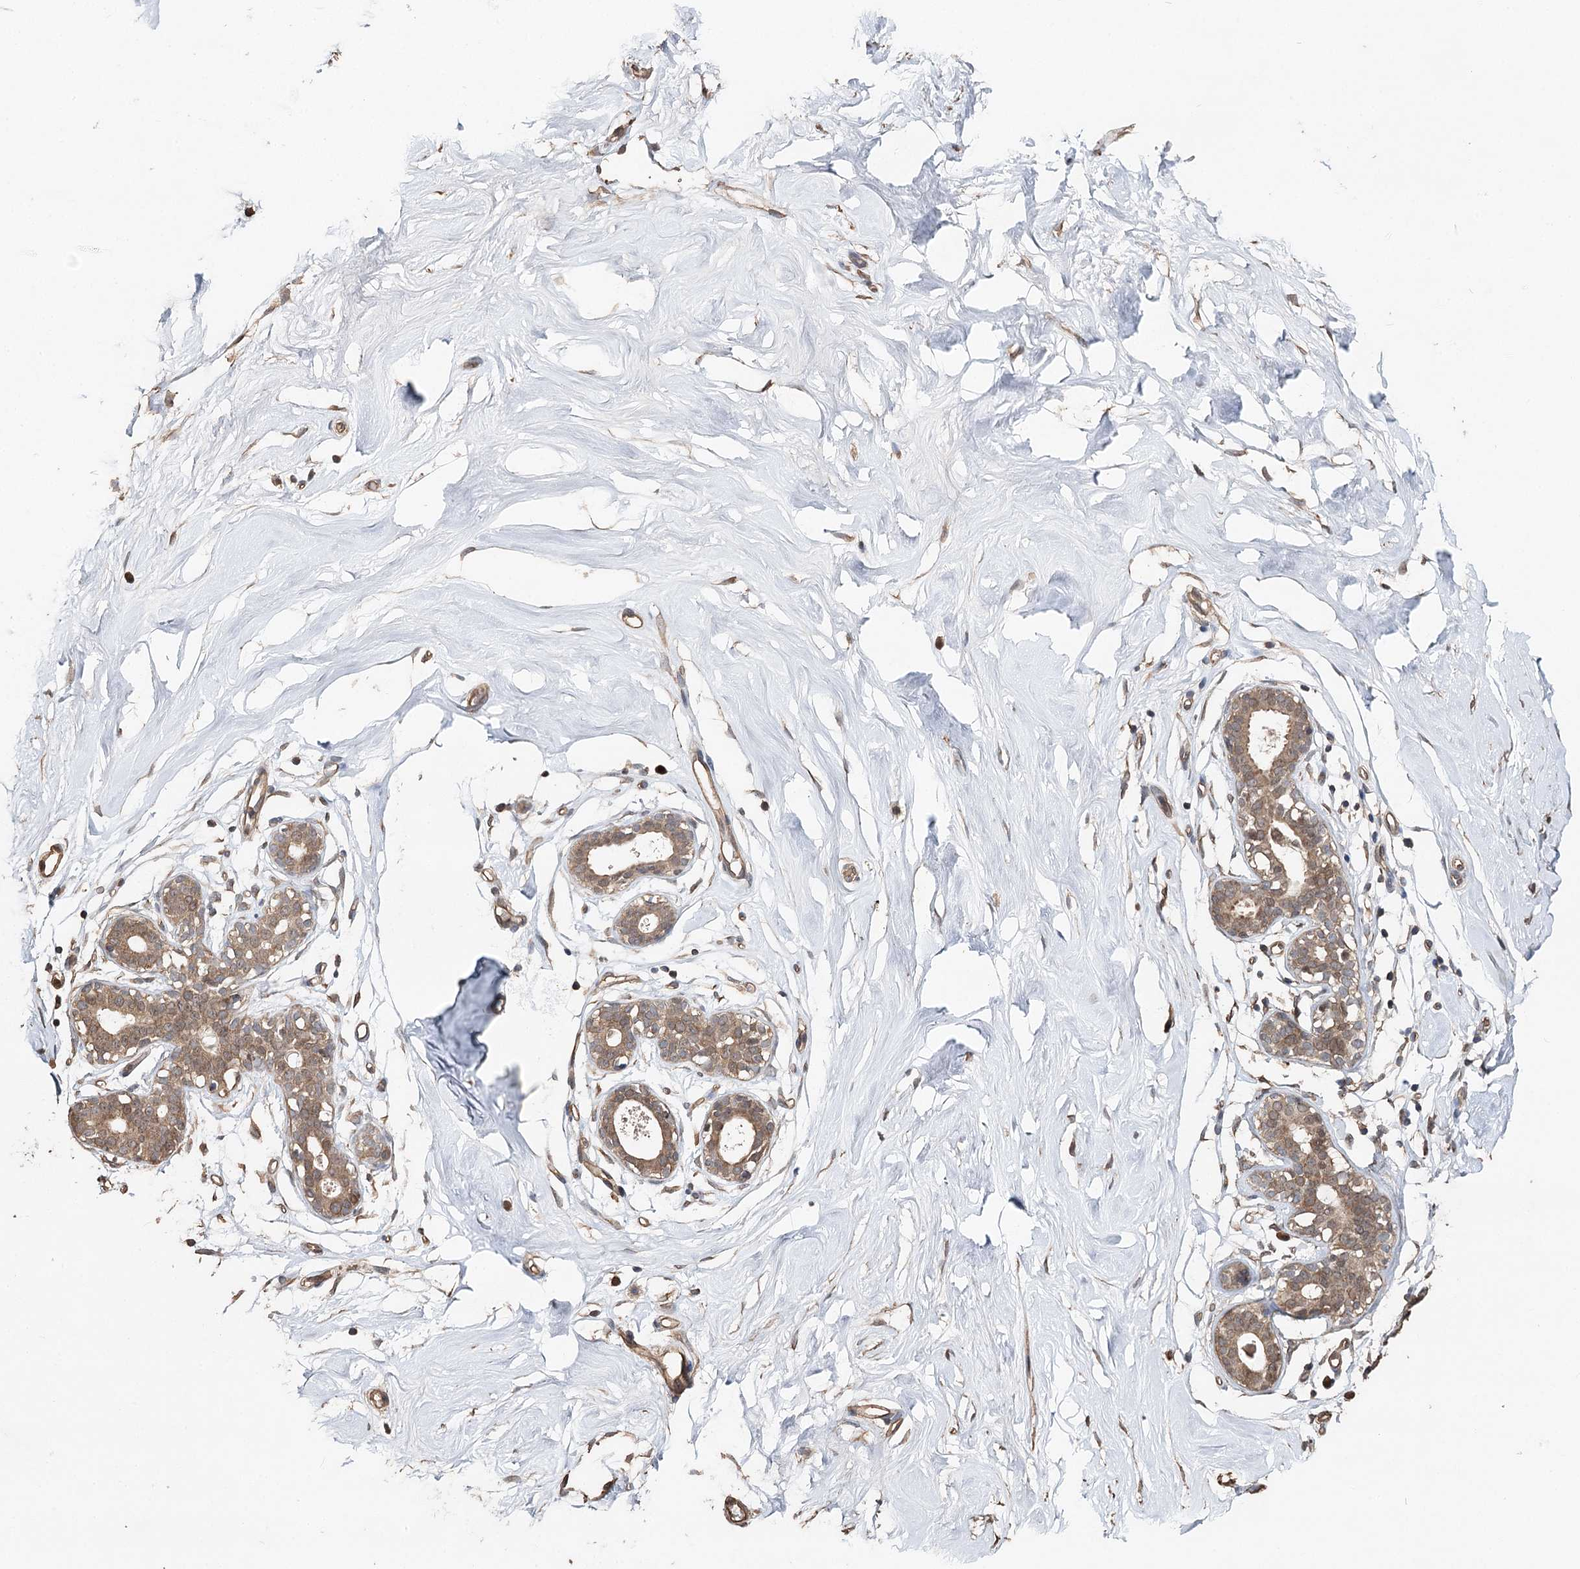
{"staining": {"intensity": "negative", "quantity": "none", "location": "none"}, "tissue": "breast", "cell_type": "Adipocytes", "image_type": "normal", "snomed": [{"axis": "morphology", "description": "Normal tissue, NOS"}, {"axis": "morphology", "description": "Adenoma, NOS"}, {"axis": "topography", "description": "Breast"}], "caption": "An image of human breast is negative for staining in adipocytes. (Stains: DAB (3,3'-diaminobenzidine) immunohistochemistry with hematoxylin counter stain, Microscopy: brightfield microscopy at high magnification).", "gene": "NOPCHAP1", "patient": {"sex": "female", "age": 23}}